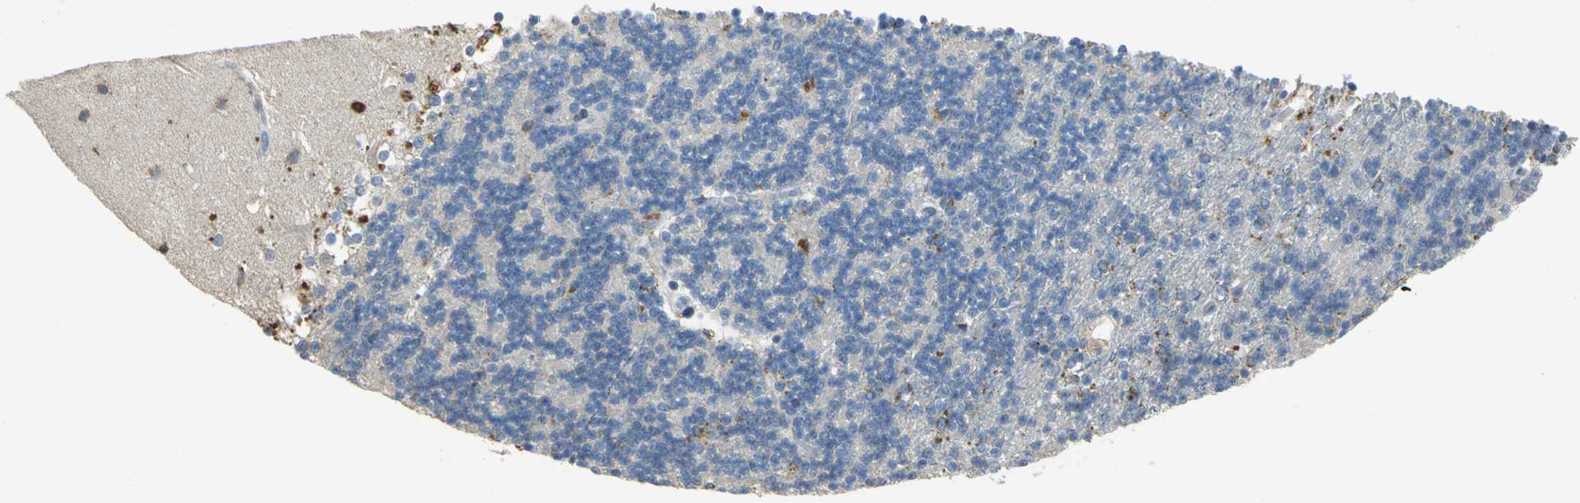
{"staining": {"intensity": "negative", "quantity": "none", "location": "none"}, "tissue": "cerebellum", "cell_type": "Cells in granular layer", "image_type": "normal", "snomed": [{"axis": "morphology", "description": "Normal tissue, NOS"}, {"axis": "topography", "description": "Cerebellum"}], "caption": "Cells in granular layer are negative for brown protein staining in normal cerebellum. Brightfield microscopy of IHC stained with DAB (brown) and hematoxylin (blue), captured at high magnification.", "gene": "DIAPH2", "patient": {"sex": "female", "age": 19}}